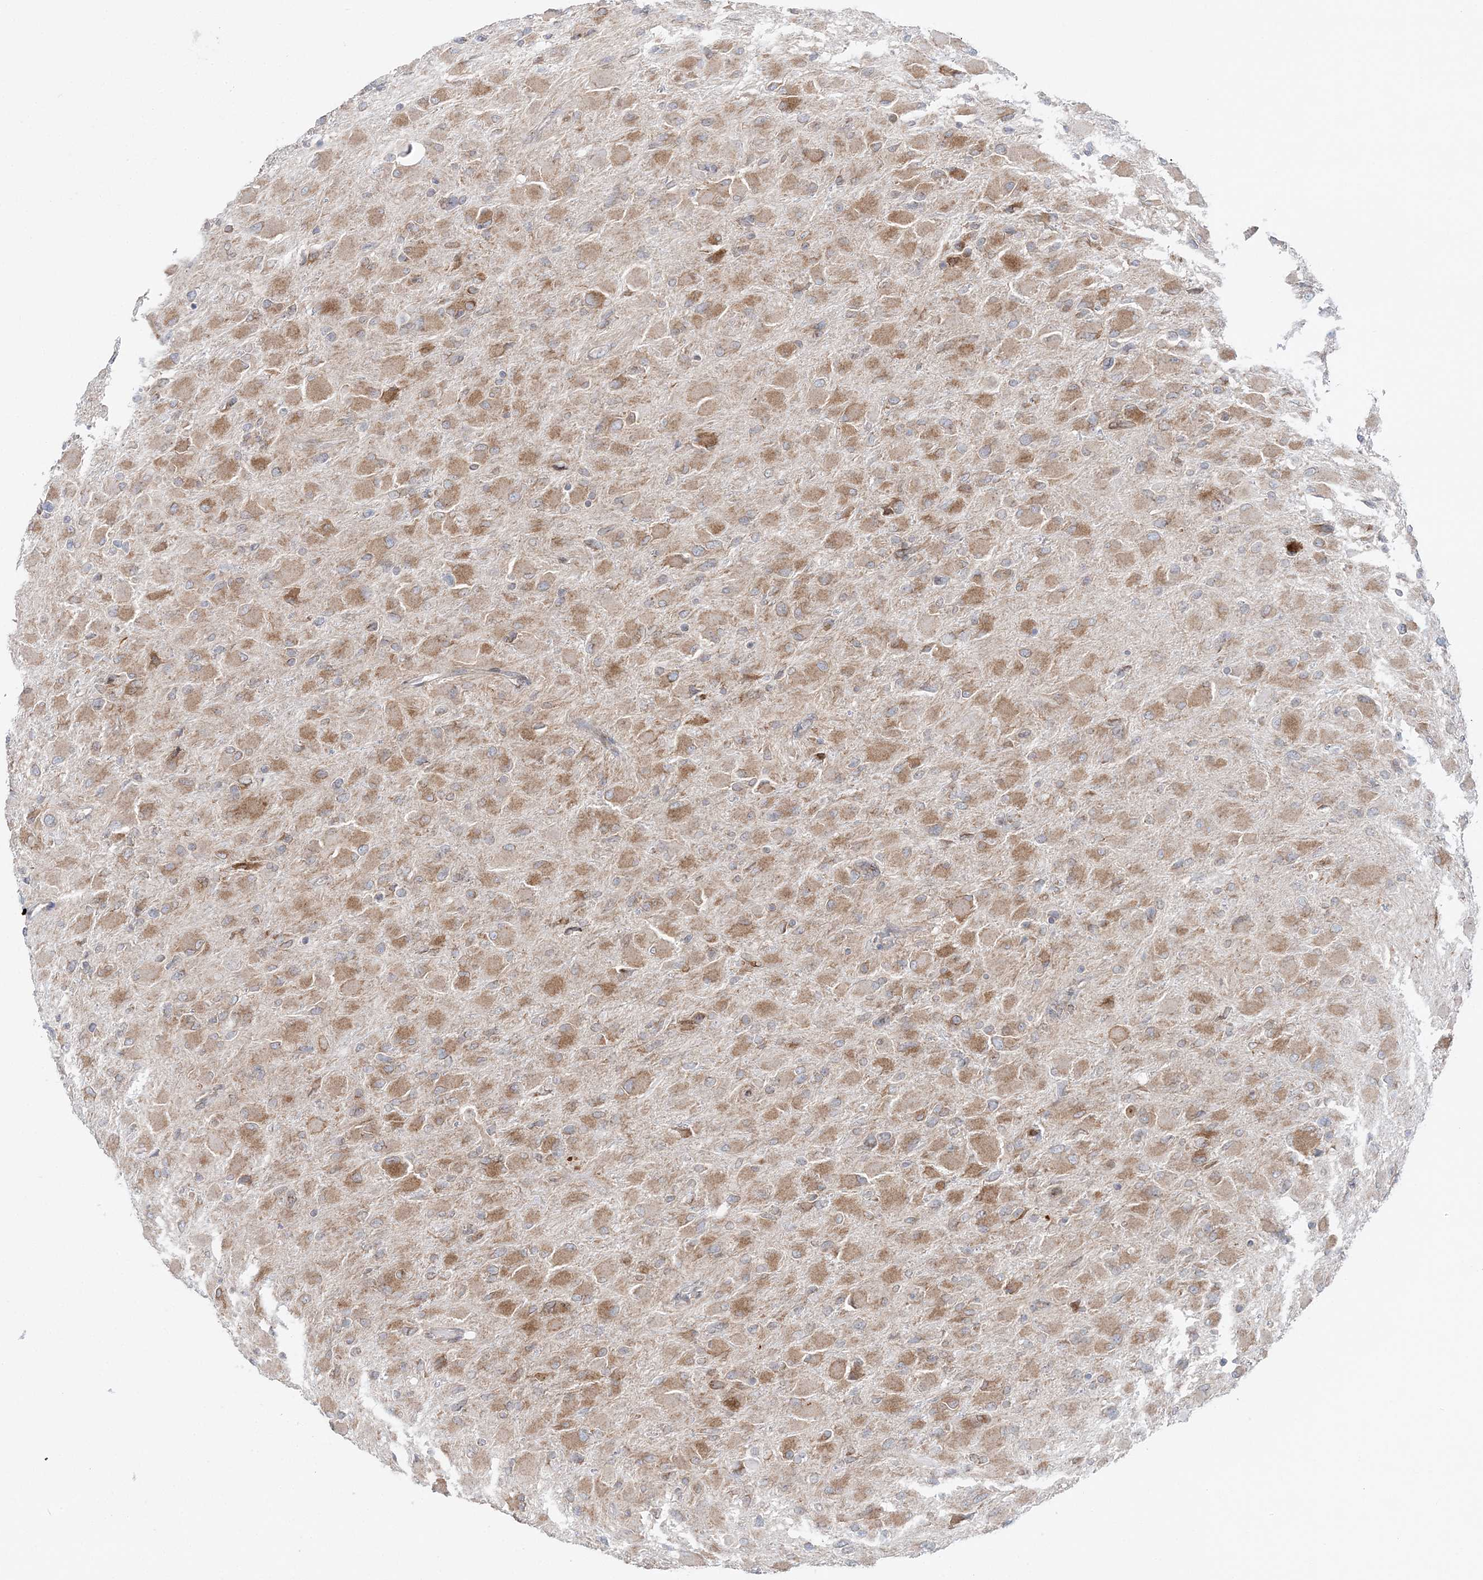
{"staining": {"intensity": "moderate", "quantity": ">75%", "location": "cytoplasmic/membranous"}, "tissue": "glioma", "cell_type": "Tumor cells", "image_type": "cancer", "snomed": [{"axis": "morphology", "description": "Glioma, malignant, High grade"}, {"axis": "topography", "description": "Cerebral cortex"}], "caption": "Immunohistochemical staining of human malignant glioma (high-grade) displays medium levels of moderate cytoplasmic/membranous staining in about >75% of tumor cells.", "gene": "TMED10", "patient": {"sex": "female", "age": 36}}